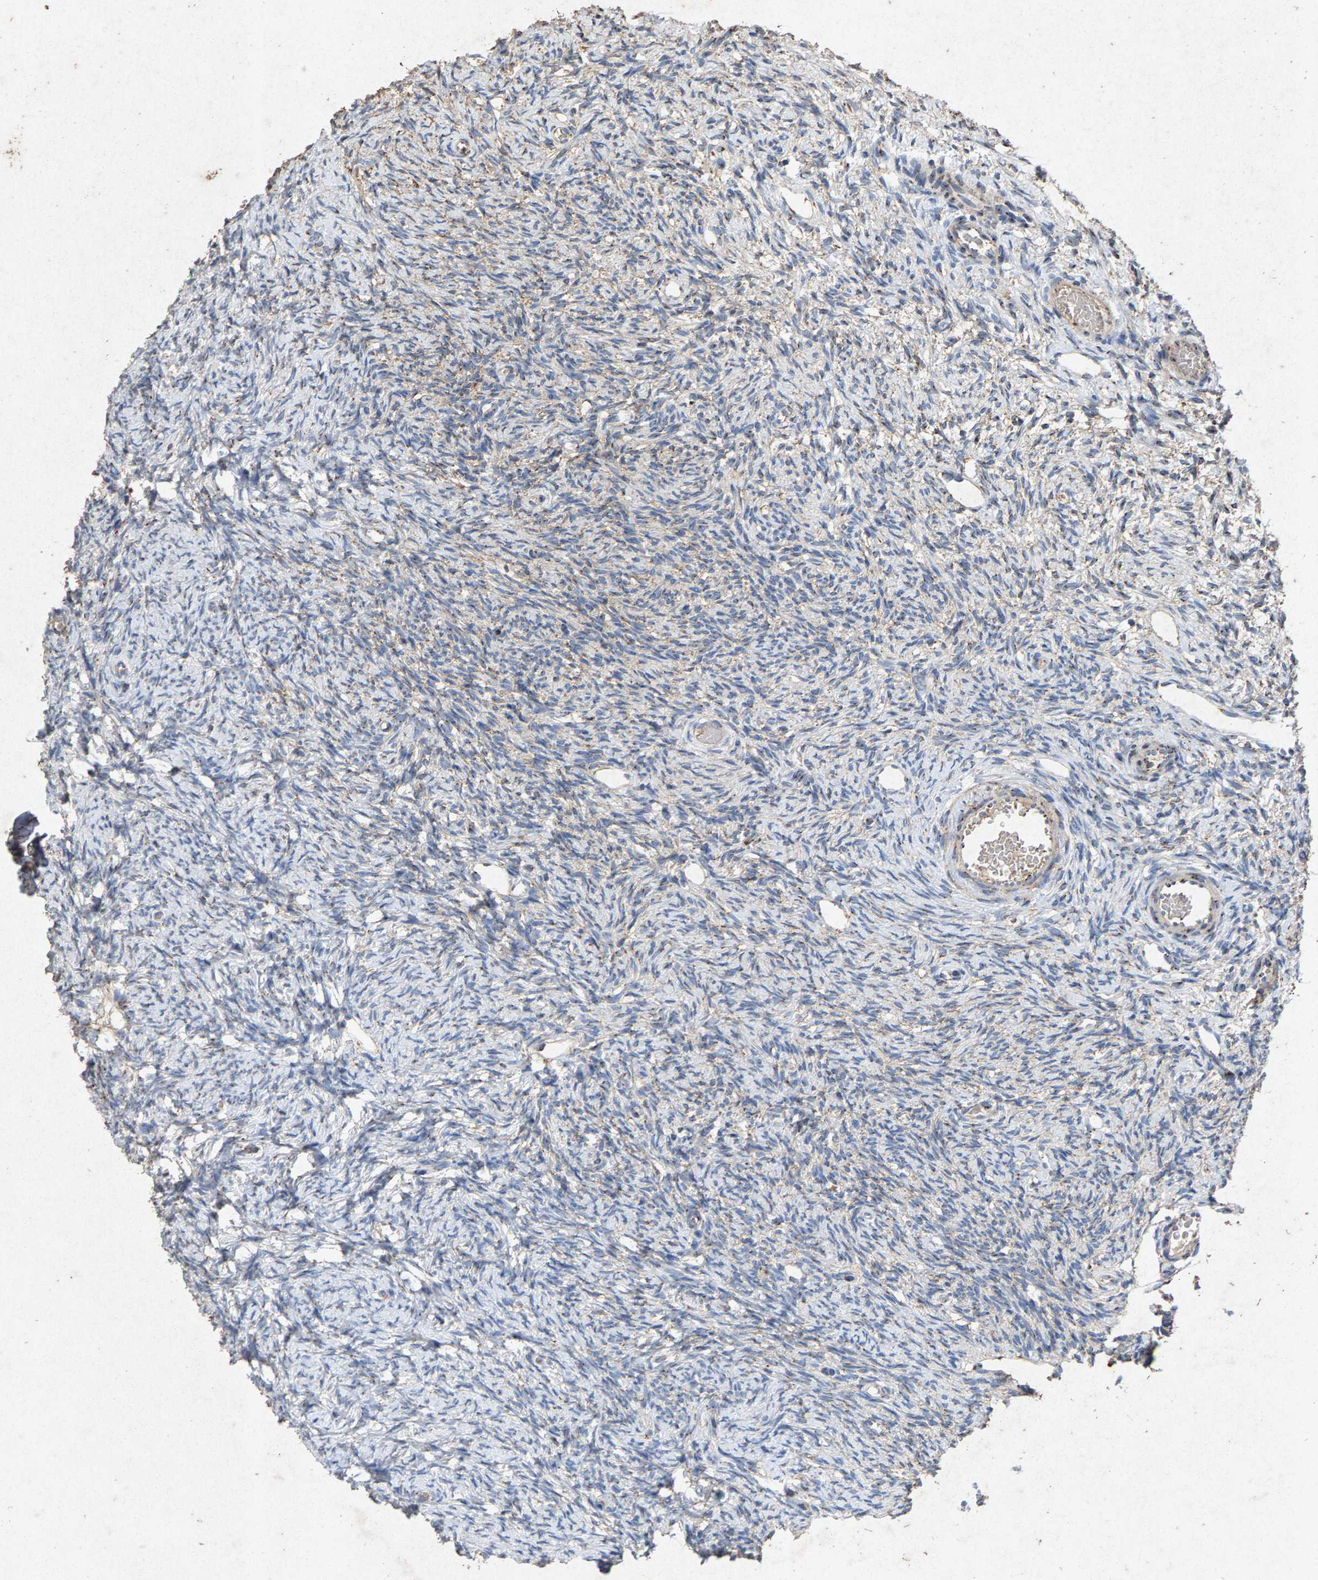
{"staining": {"intensity": "negative", "quantity": "none", "location": "none"}, "tissue": "ovary", "cell_type": "Follicle cells", "image_type": "normal", "snomed": [{"axis": "morphology", "description": "Normal tissue, NOS"}, {"axis": "topography", "description": "Ovary"}], "caption": "Ovary stained for a protein using immunohistochemistry displays no positivity follicle cells.", "gene": "MAN2A1", "patient": {"sex": "female", "age": 33}}